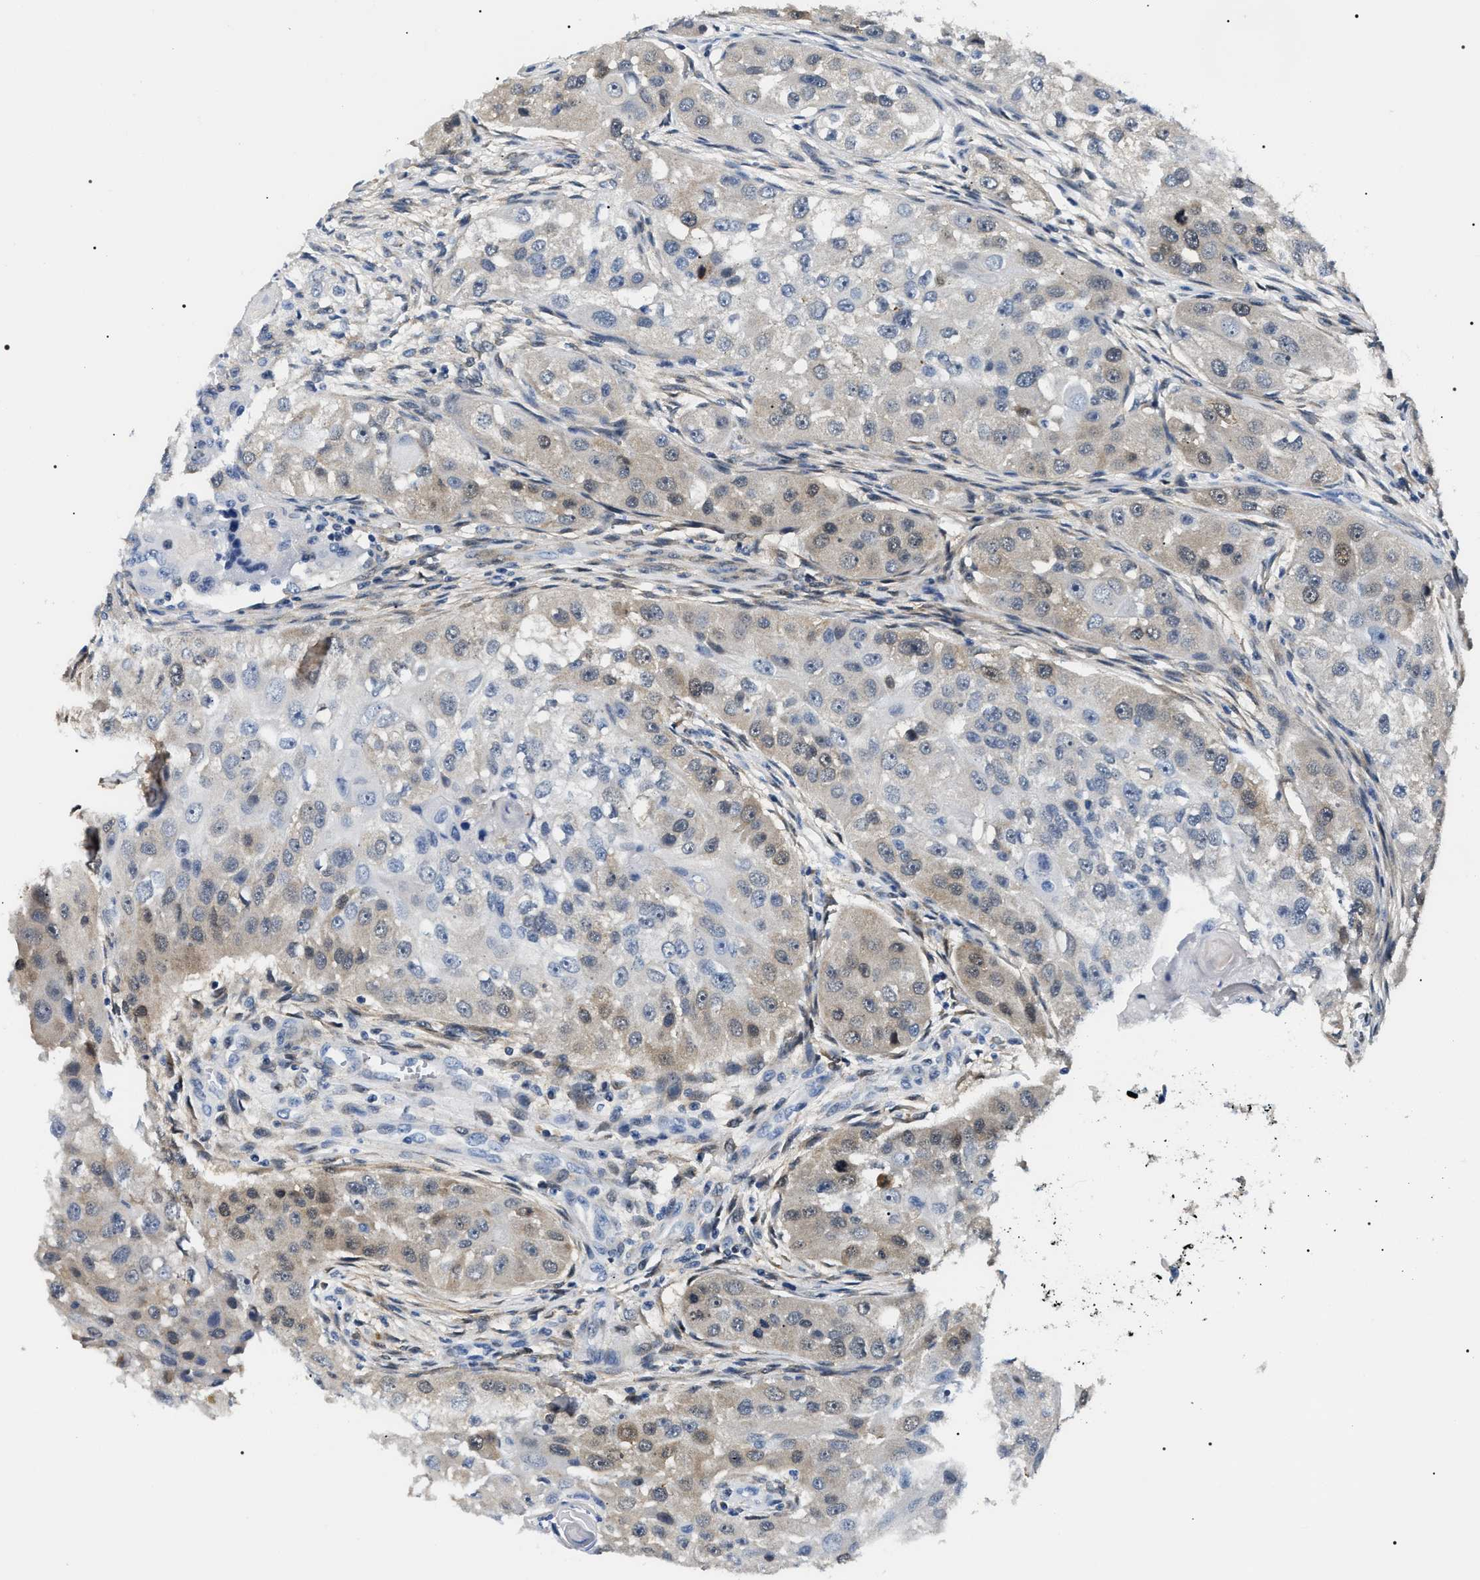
{"staining": {"intensity": "weak", "quantity": "<25%", "location": "cytoplasmic/membranous"}, "tissue": "head and neck cancer", "cell_type": "Tumor cells", "image_type": "cancer", "snomed": [{"axis": "morphology", "description": "Normal tissue, NOS"}, {"axis": "morphology", "description": "Squamous cell carcinoma, NOS"}, {"axis": "topography", "description": "Skeletal muscle"}, {"axis": "topography", "description": "Head-Neck"}], "caption": "Immunohistochemical staining of head and neck cancer demonstrates no significant positivity in tumor cells.", "gene": "BAG2", "patient": {"sex": "male", "age": 51}}